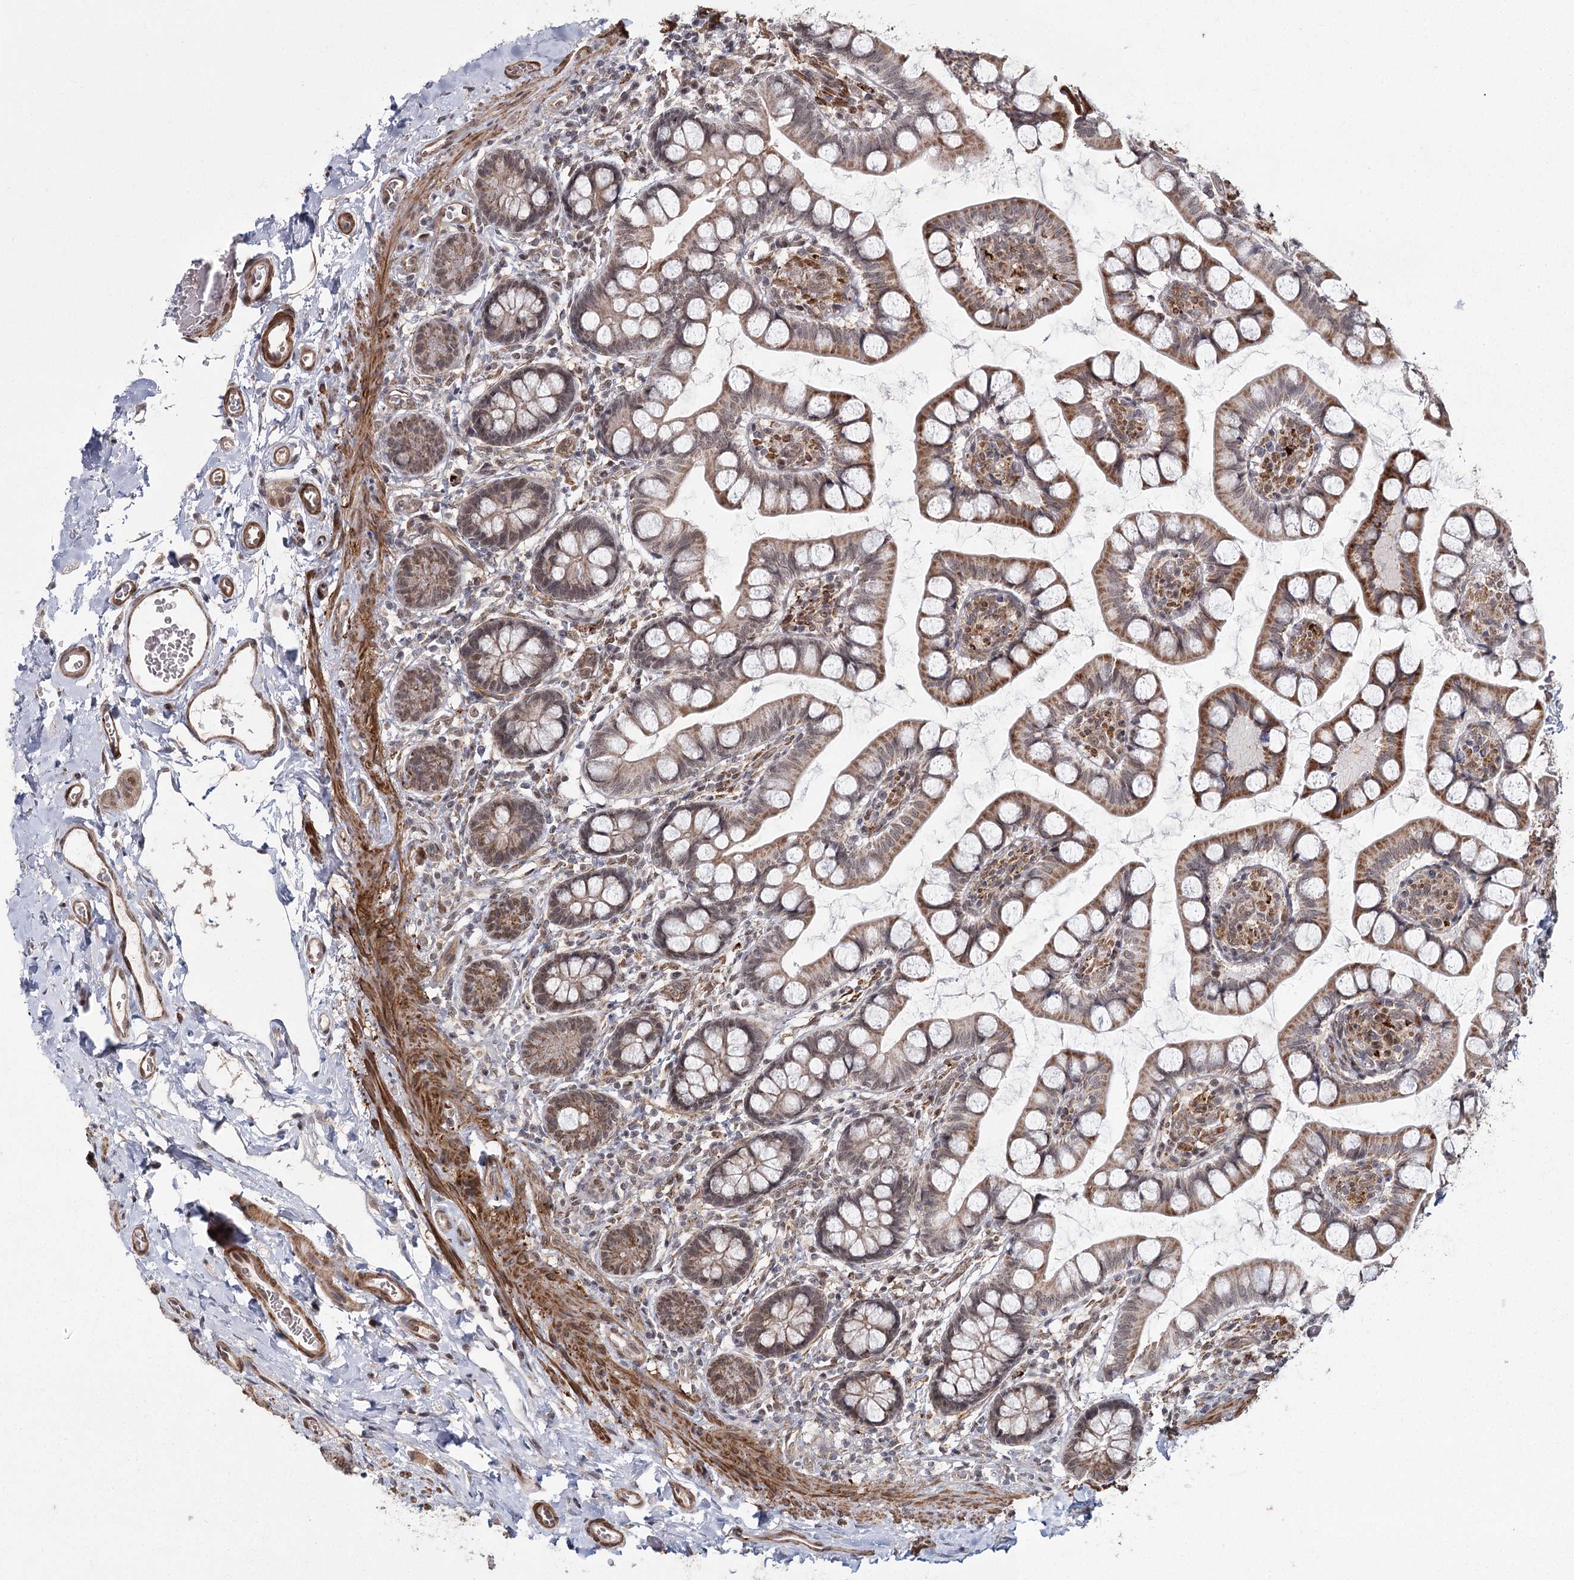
{"staining": {"intensity": "strong", "quantity": ">75%", "location": "cytoplasmic/membranous,nuclear"}, "tissue": "small intestine", "cell_type": "Glandular cells", "image_type": "normal", "snomed": [{"axis": "morphology", "description": "Normal tissue, NOS"}, {"axis": "topography", "description": "Small intestine"}], "caption": "Human small intestine stained for a protein (brown) demonstrates strong cytoplasmic/membranous,nuclear positive expression in approximately >75% of glandular cells.", "gene": "ZCCHC24", "patient": {"sex": "male", "age": 52}}